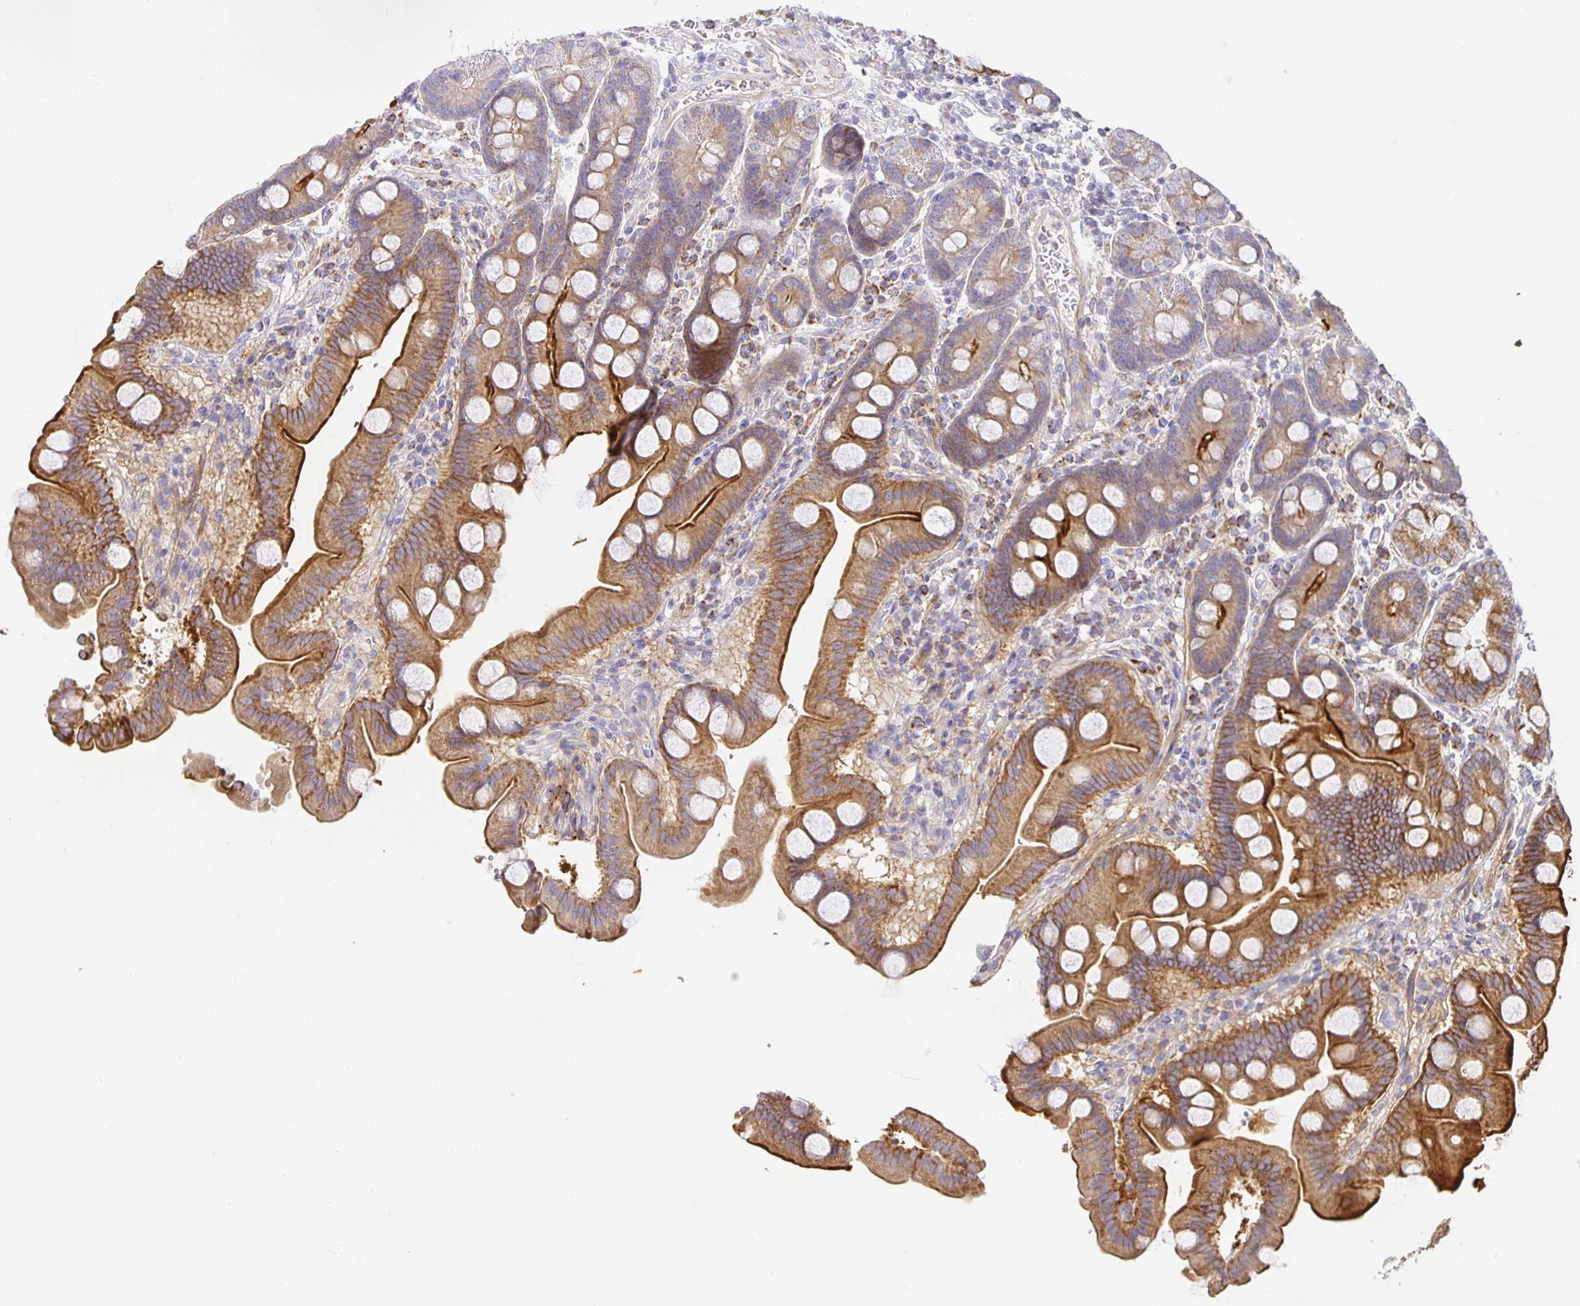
{"staining": {"intensity": "strong", "quantity": ">75%", "location": "cytoplasmic/membranous"}, "tissue": "duodenum", "cell_type": "Glandular cells", "image_type": "normal", "snomed": [{"axis": "morphology", "description": "Normal tissue, NOS"}, {"axis": "topography", "description": "Duodenum"}], "caption": "DAB immunohistochemical staining of unremarkable duodenum demonstrates strong cytoplasmic/membranous protein staining in approximately >75% of glandular cells.", "gene": "FLRT3", "patient": {"sex": "male", "age": 59}}